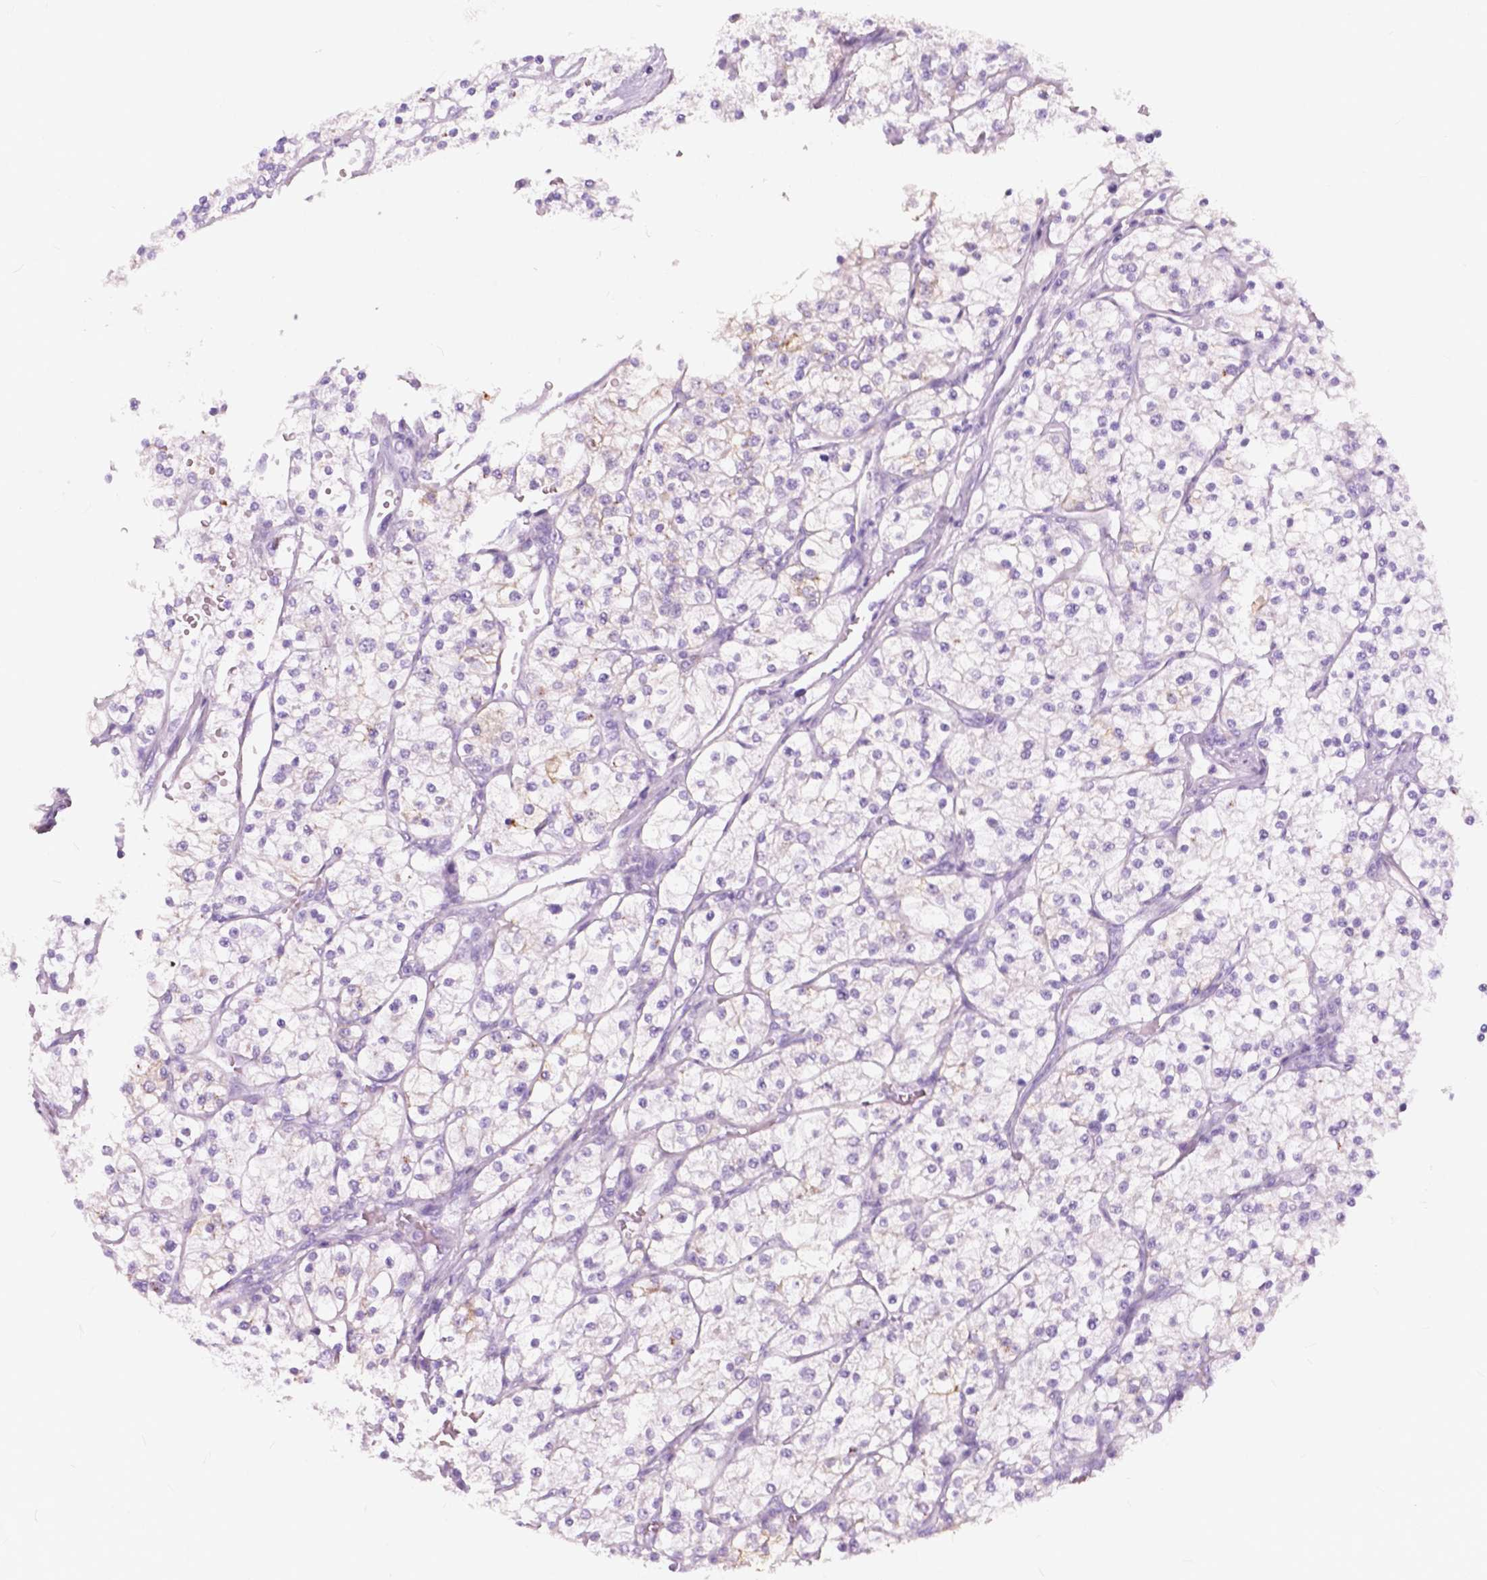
{"staining": {"intensity": "negative", "quantity": "none", "location": "none"}, "tissue": "renal cancer", "cell_type": "Tumor cells", "image_type": "cancer", "snomed": [{"axis": "morphology", "description": "Adenocarcinoma, NOS"}, {"axis": "topography", "description": "Kidney"}], "caption": "This is an immunohistochemistry micrograph of renal cancer (adenocarcinoma). There is no positivity in tumor cells.", "gene": "FXYD2", "patient": {"sex": "male", "age": 80}}